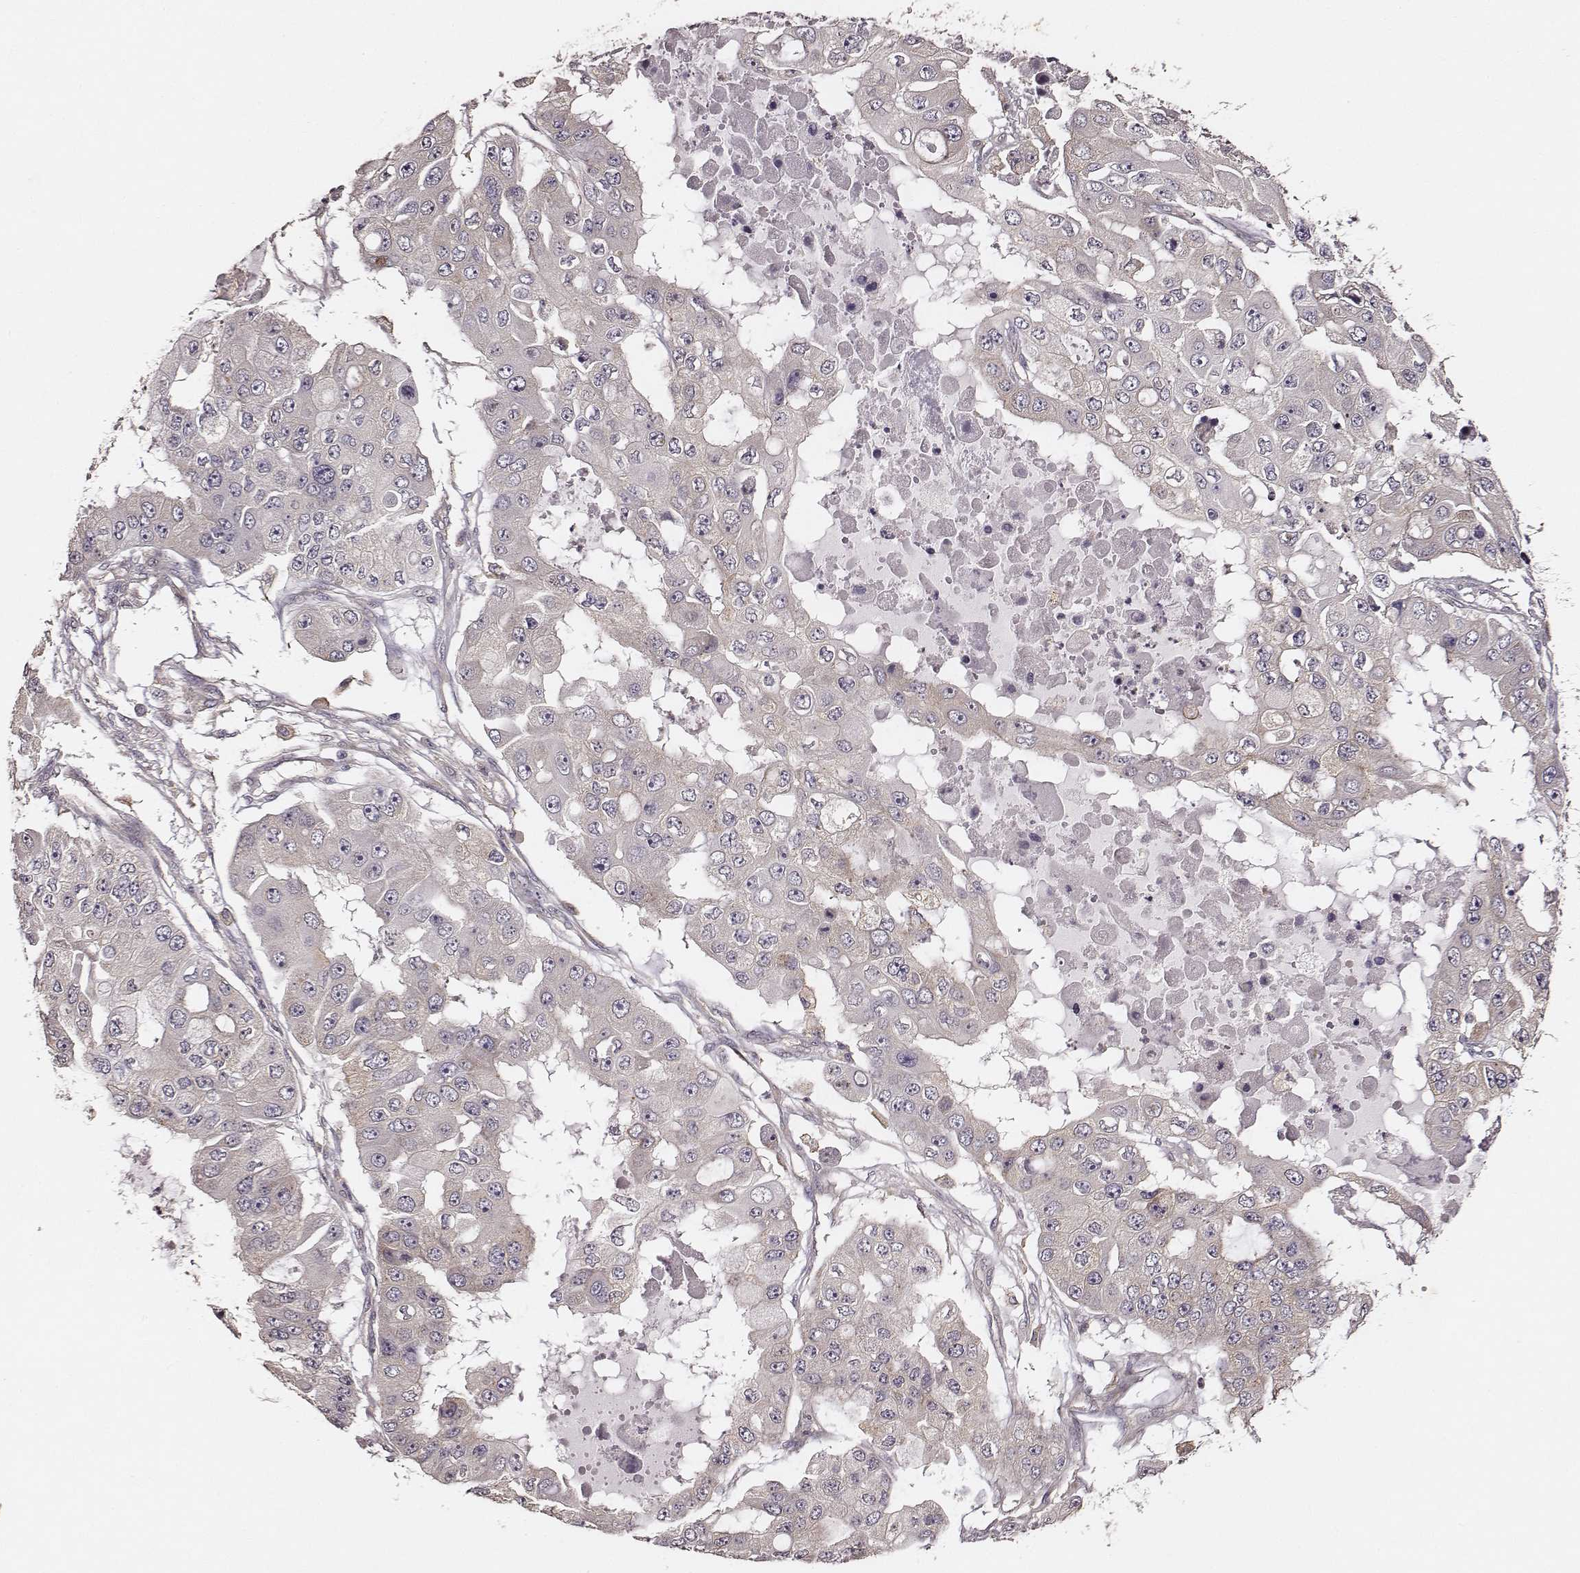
{"staining": {"intensity": "negative", "quantity": "none", "location": "none"}, "tissue": "ovarian cancer", "cell_type": "Tumor cells", "image_type": "cancer", "snomed": [{"axis": "morphology", "description": "Cystadenocarcinoma, serous, NOS"}, {"axis": "topography", "description": "Ovary"}], "caption": "Ovarian cancer (serous cystadenocarcinoma) was stained to show a protein in brown. There is no significant positivity in tumor cells.", "gene": "VPS26A", "patient": {"sex": "female", "age": 56}}